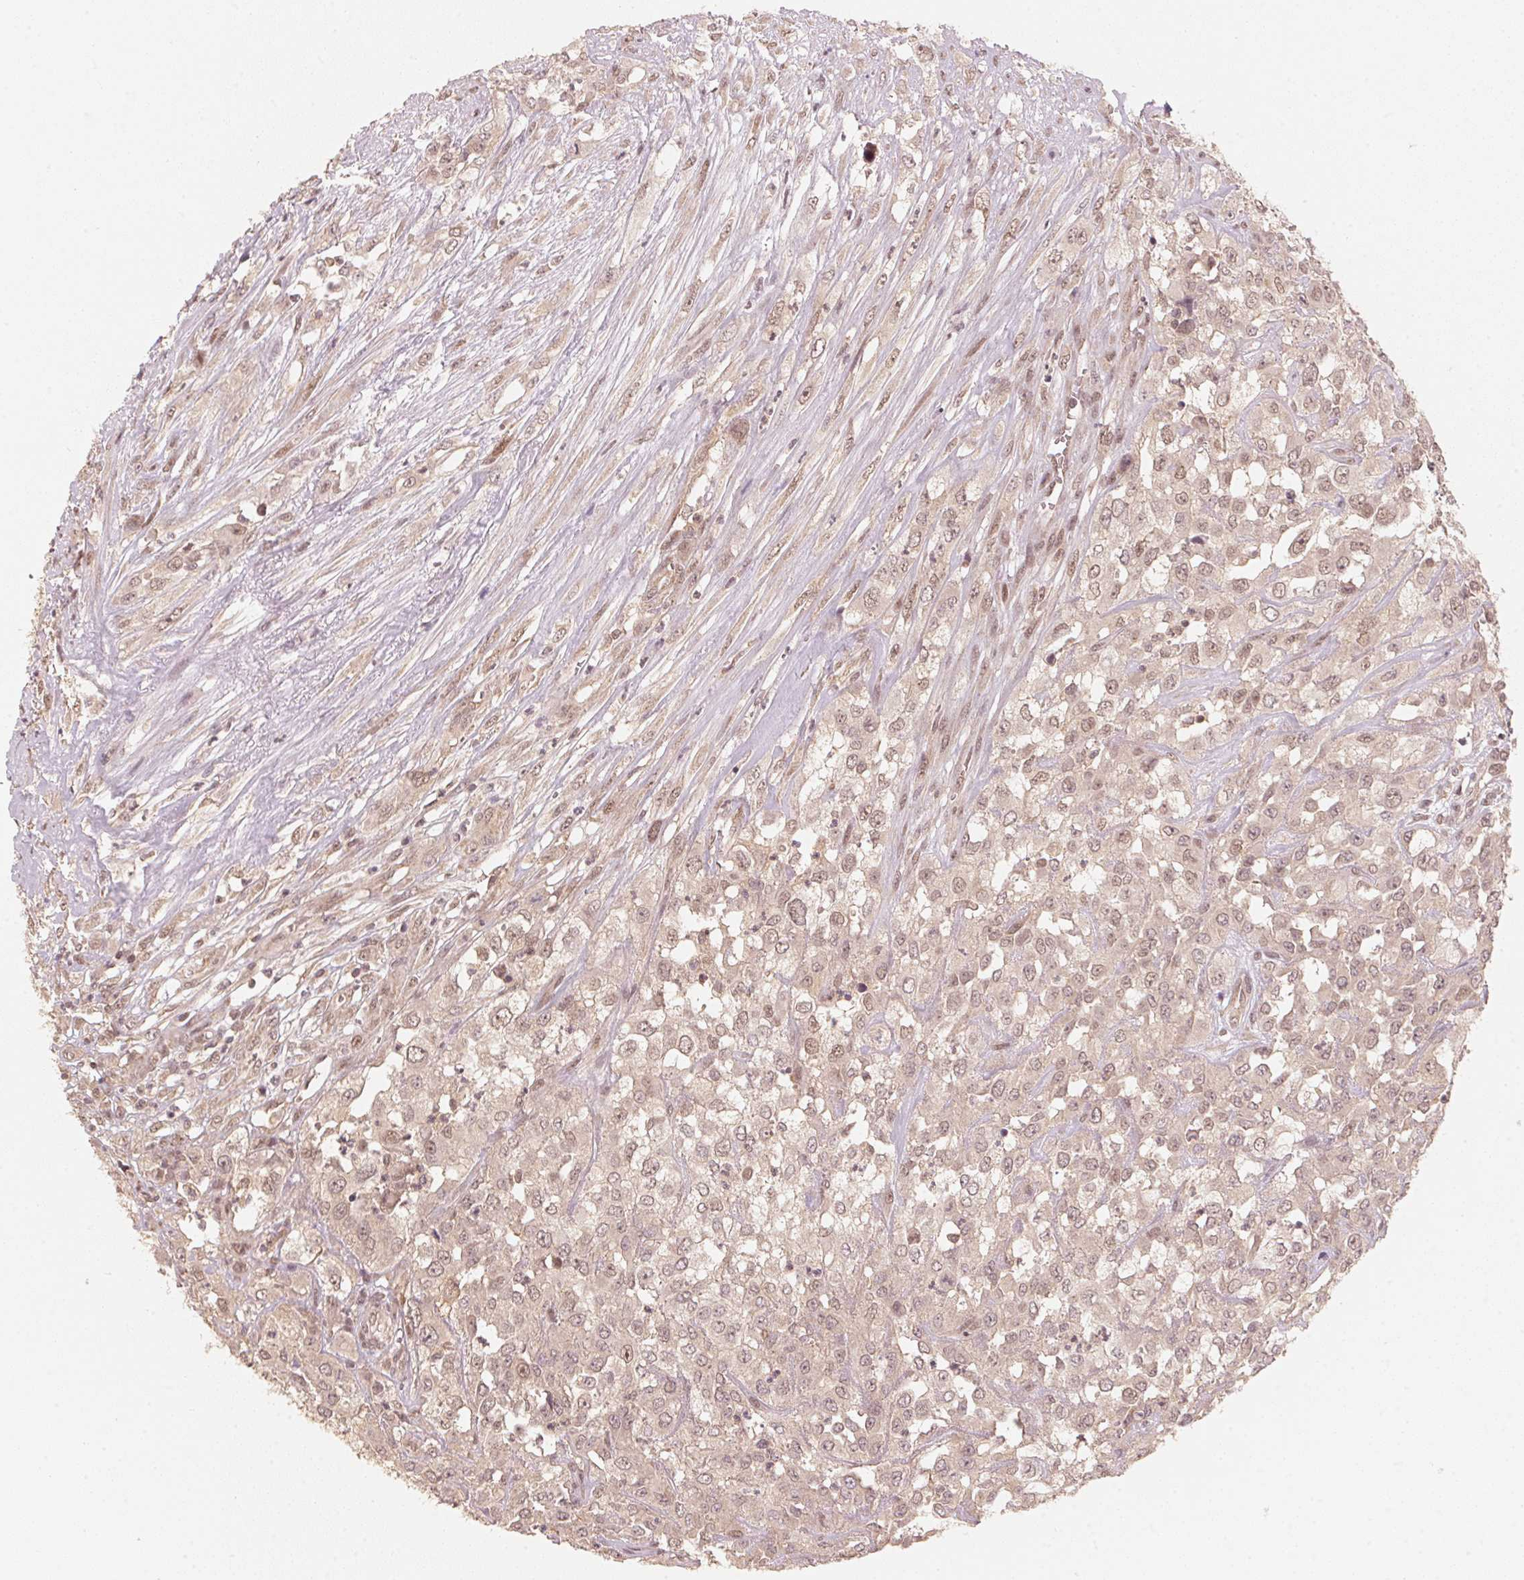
{"staining": {"intensity": "weak", "quantity": "25%-75%", "location": "cytoplasmic/membranous,nuclear"}, "tissue": "urothelial cancer", "cell_type": "Tumor cells", "image_type": "cancer", "snomed": [{"axis": "morphology", "description": "Urothelial carcinoma, High grade"}, {"axis": "topography", "description": "Urinary bladder"}], "caption": "Protein staining by IHC exhibits weak cytoplasmic/membranous and nuclear positivity in about 25%-75% of tumor cells in urothelial cancer.", "gene": "C2orf73", "patient": {"sex": "male", "age": 67}}